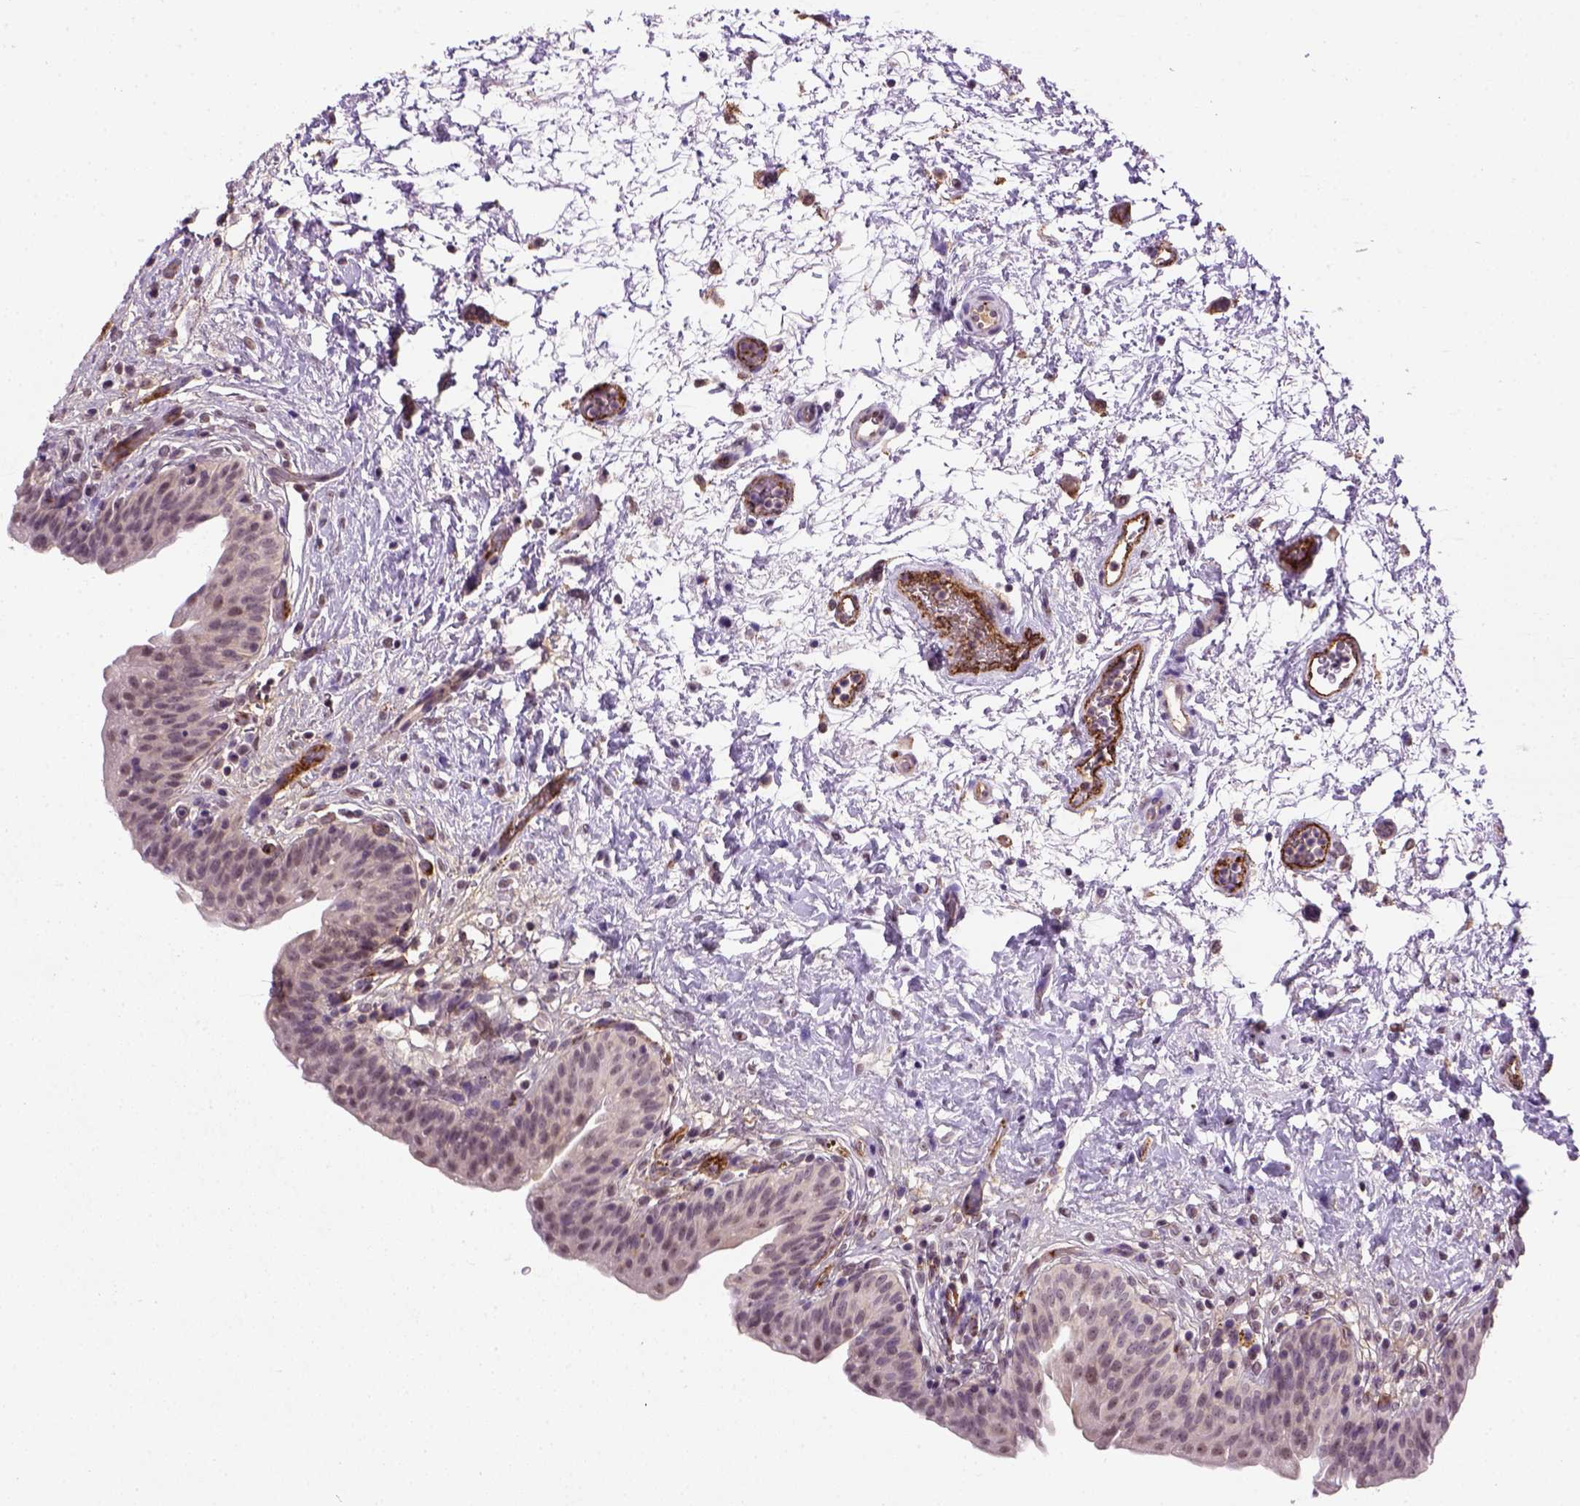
{"staining": {"intensity": "negative", "quantity": "none", "location": "none"}, "tissue": "urinary bladder", "cell_type": "Urothelial cells", "image_type": "normal", "snomed": [{"axis": "morphology", "description": "Normal tissue, NOS"}, {"axis": "topography", "description": "Urinary bladder"}], "caption": "Unremarkable urinary bladder was stained to show a protein in brown. There is no significant expression in urothelial cells.", "gene": "VWF", "patient": {"sex": "male", "age": 69}}